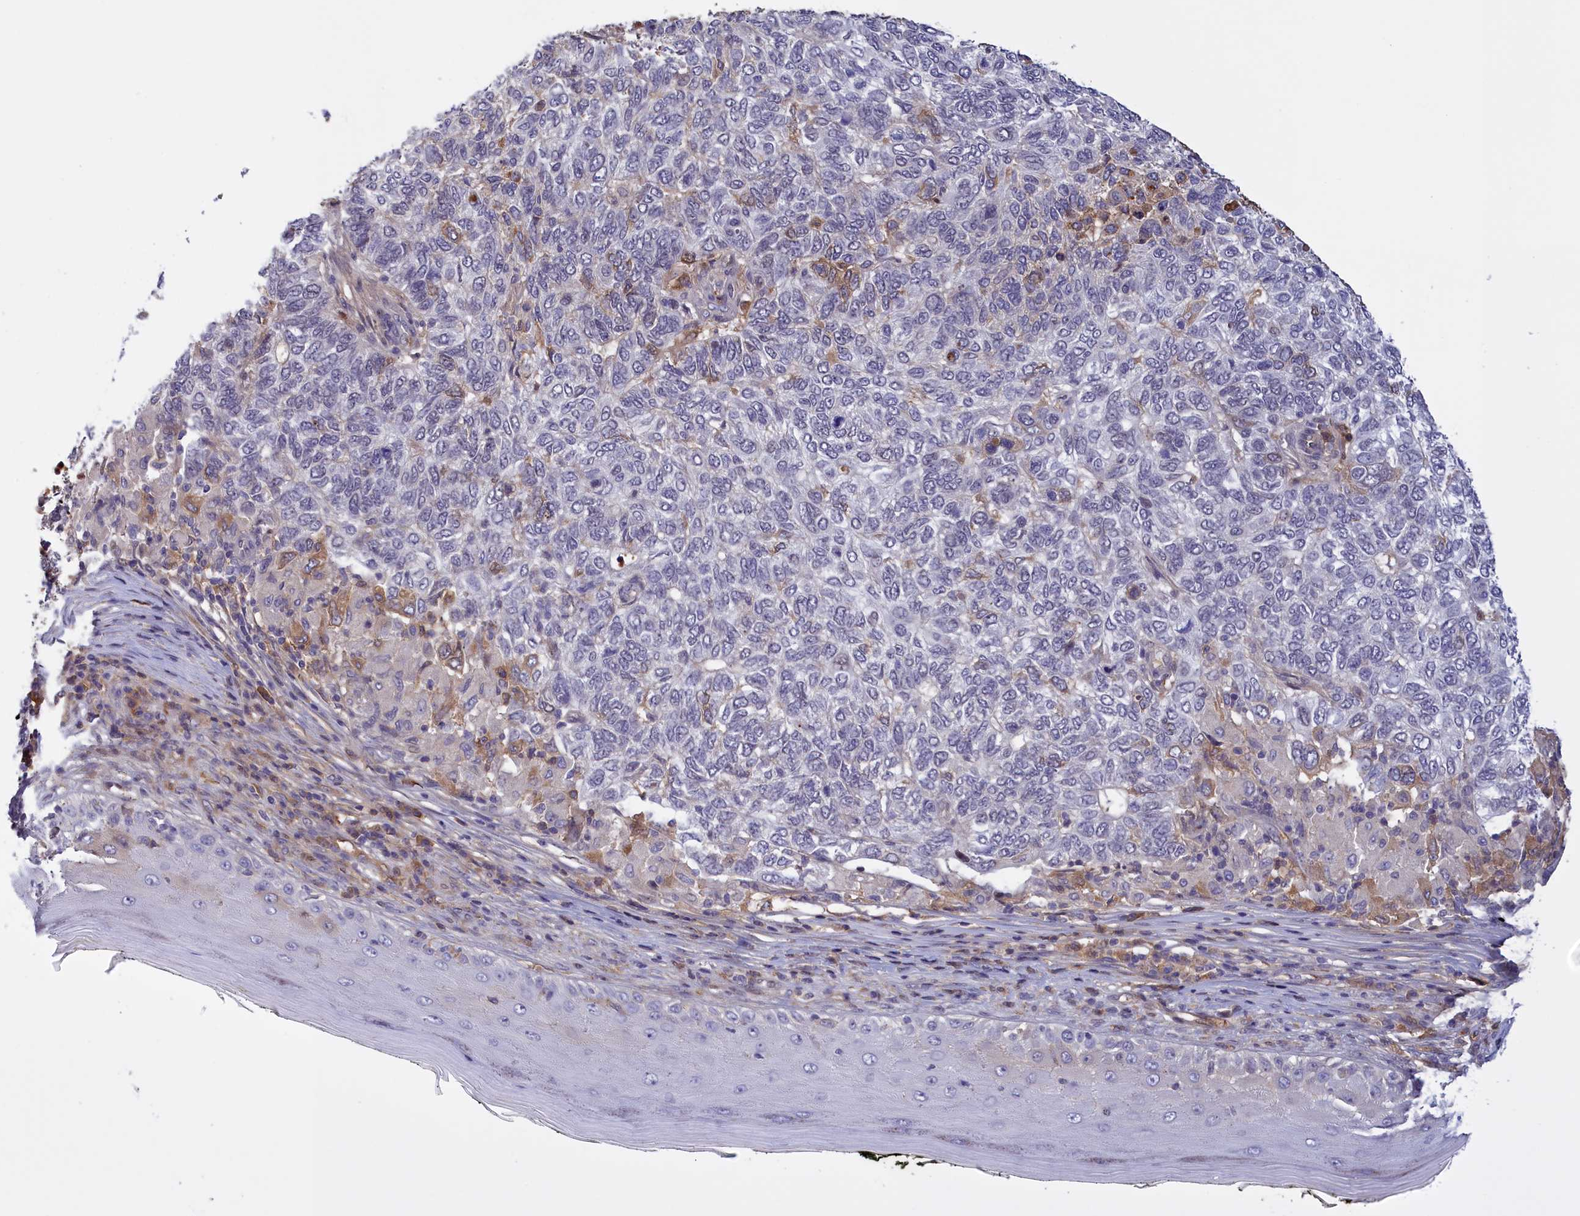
{"staining": {"intensity": "negative", "quantity": "none", "location": "none"}, "tissue": "skin cancer", "cell_type": "Tumor cells", "image_type": "cancer", "snomed": [{"axis": "morphology", "description": "Basal cell carcinoma"}, {"axis": "topography", "description": "Skin"}], "caption": "Basal cell carcinoma (skin) was stained to show a protein in brown. There is no significant positivity in tumor cells.", "gene": "RRAD", "patient": {"sex": "female", "age": 65}}